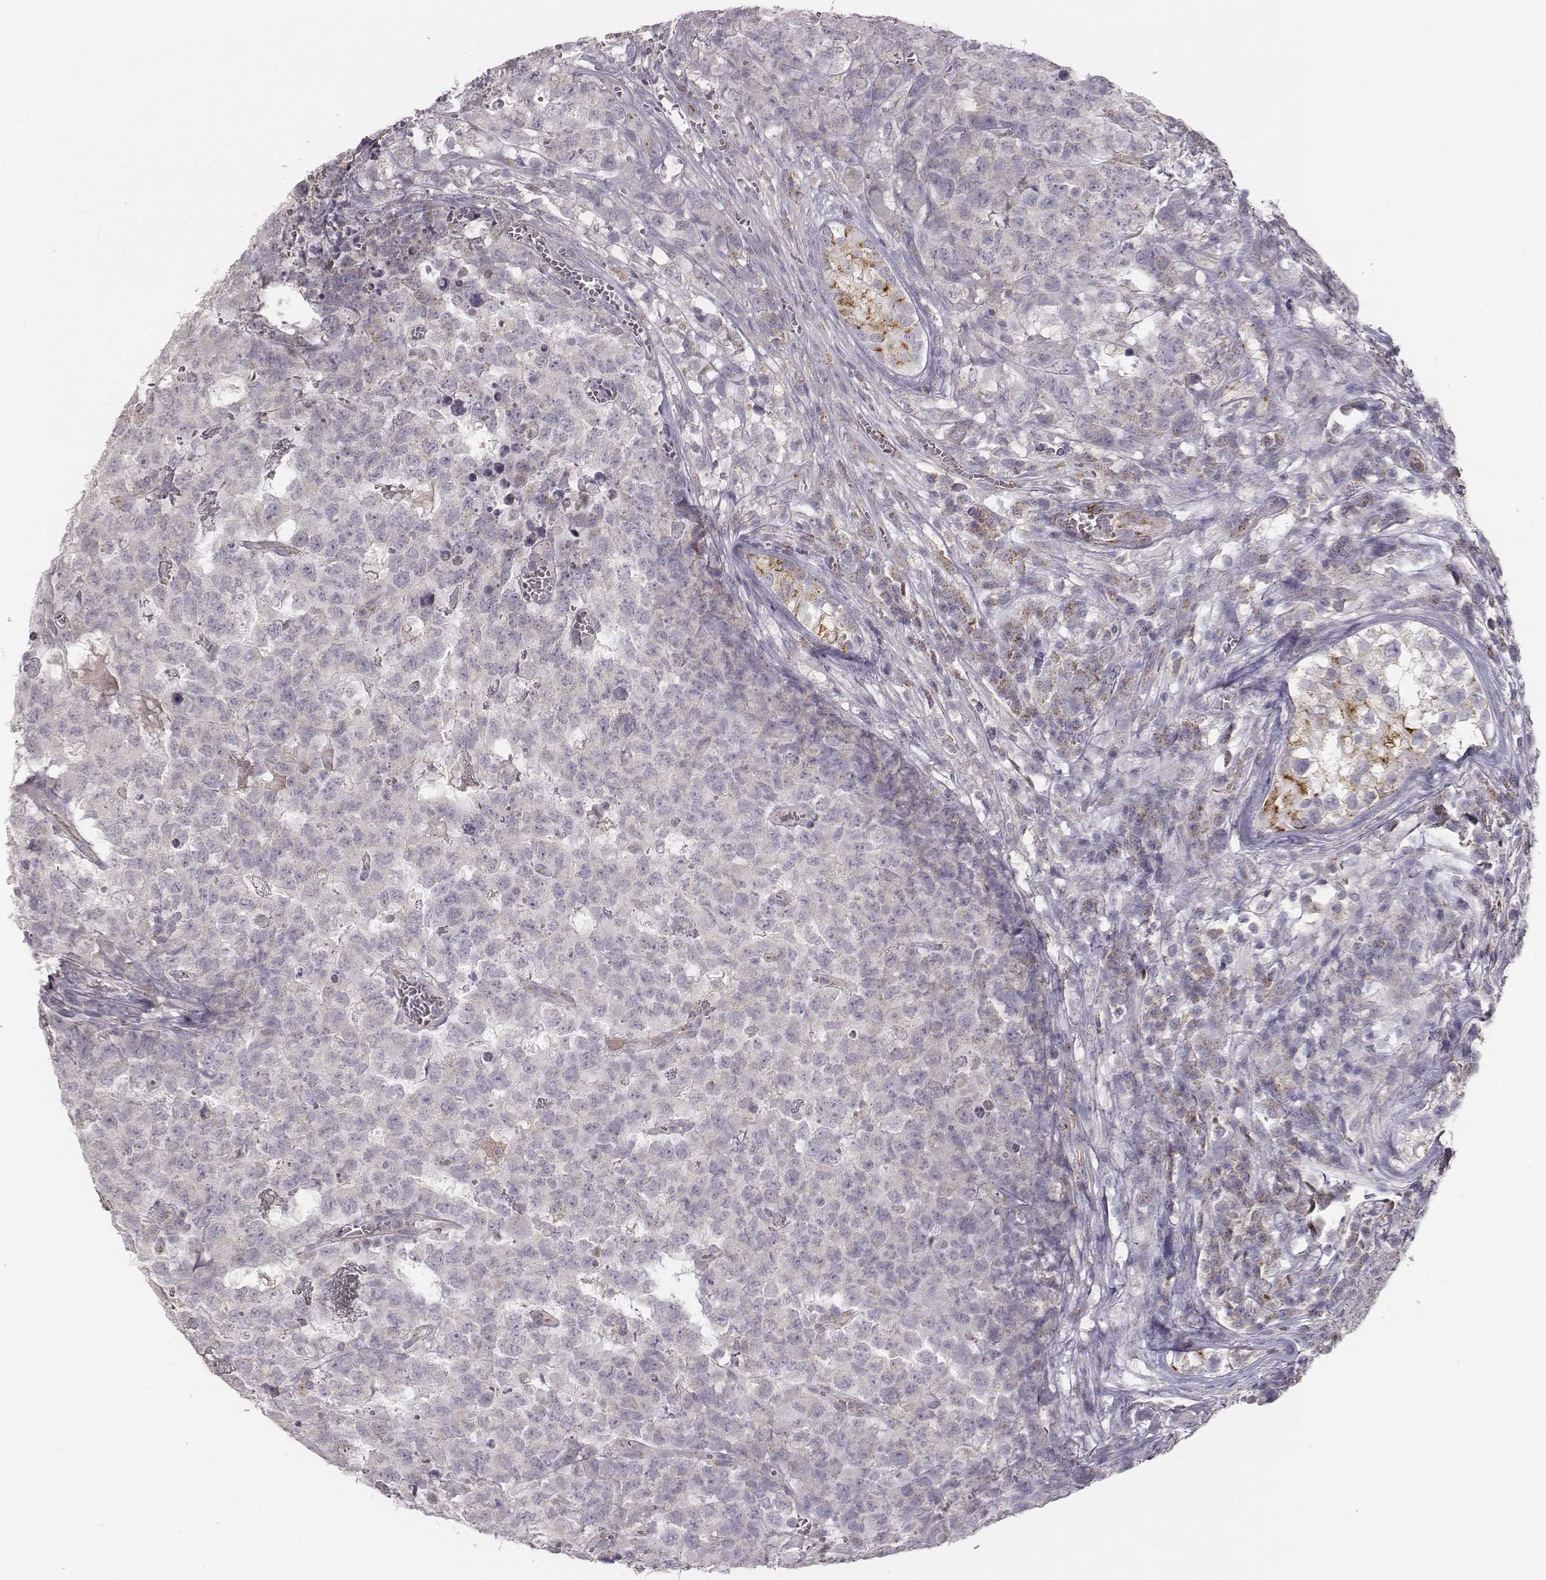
{"staining": {"intensity": "negative", "quantity": "none", "location": "none"}, "tissue": "testis cancer", "cell_type": "Tumor cells", "image_type": "cancer", "snomed": [{"axis": "morphology", "description": "Carcinoma, Embryonal, NOS"}, {"axis": "topography", "description": "Testis"}], "caption": "High power microscopy photomicrograph of an IHC histopathology image of testis cancer (embryonal carcinoma), revealing no significant expression in tumor cells.", "gene": "ABCD3", "patient": {"sex": "male", "age": 23}}